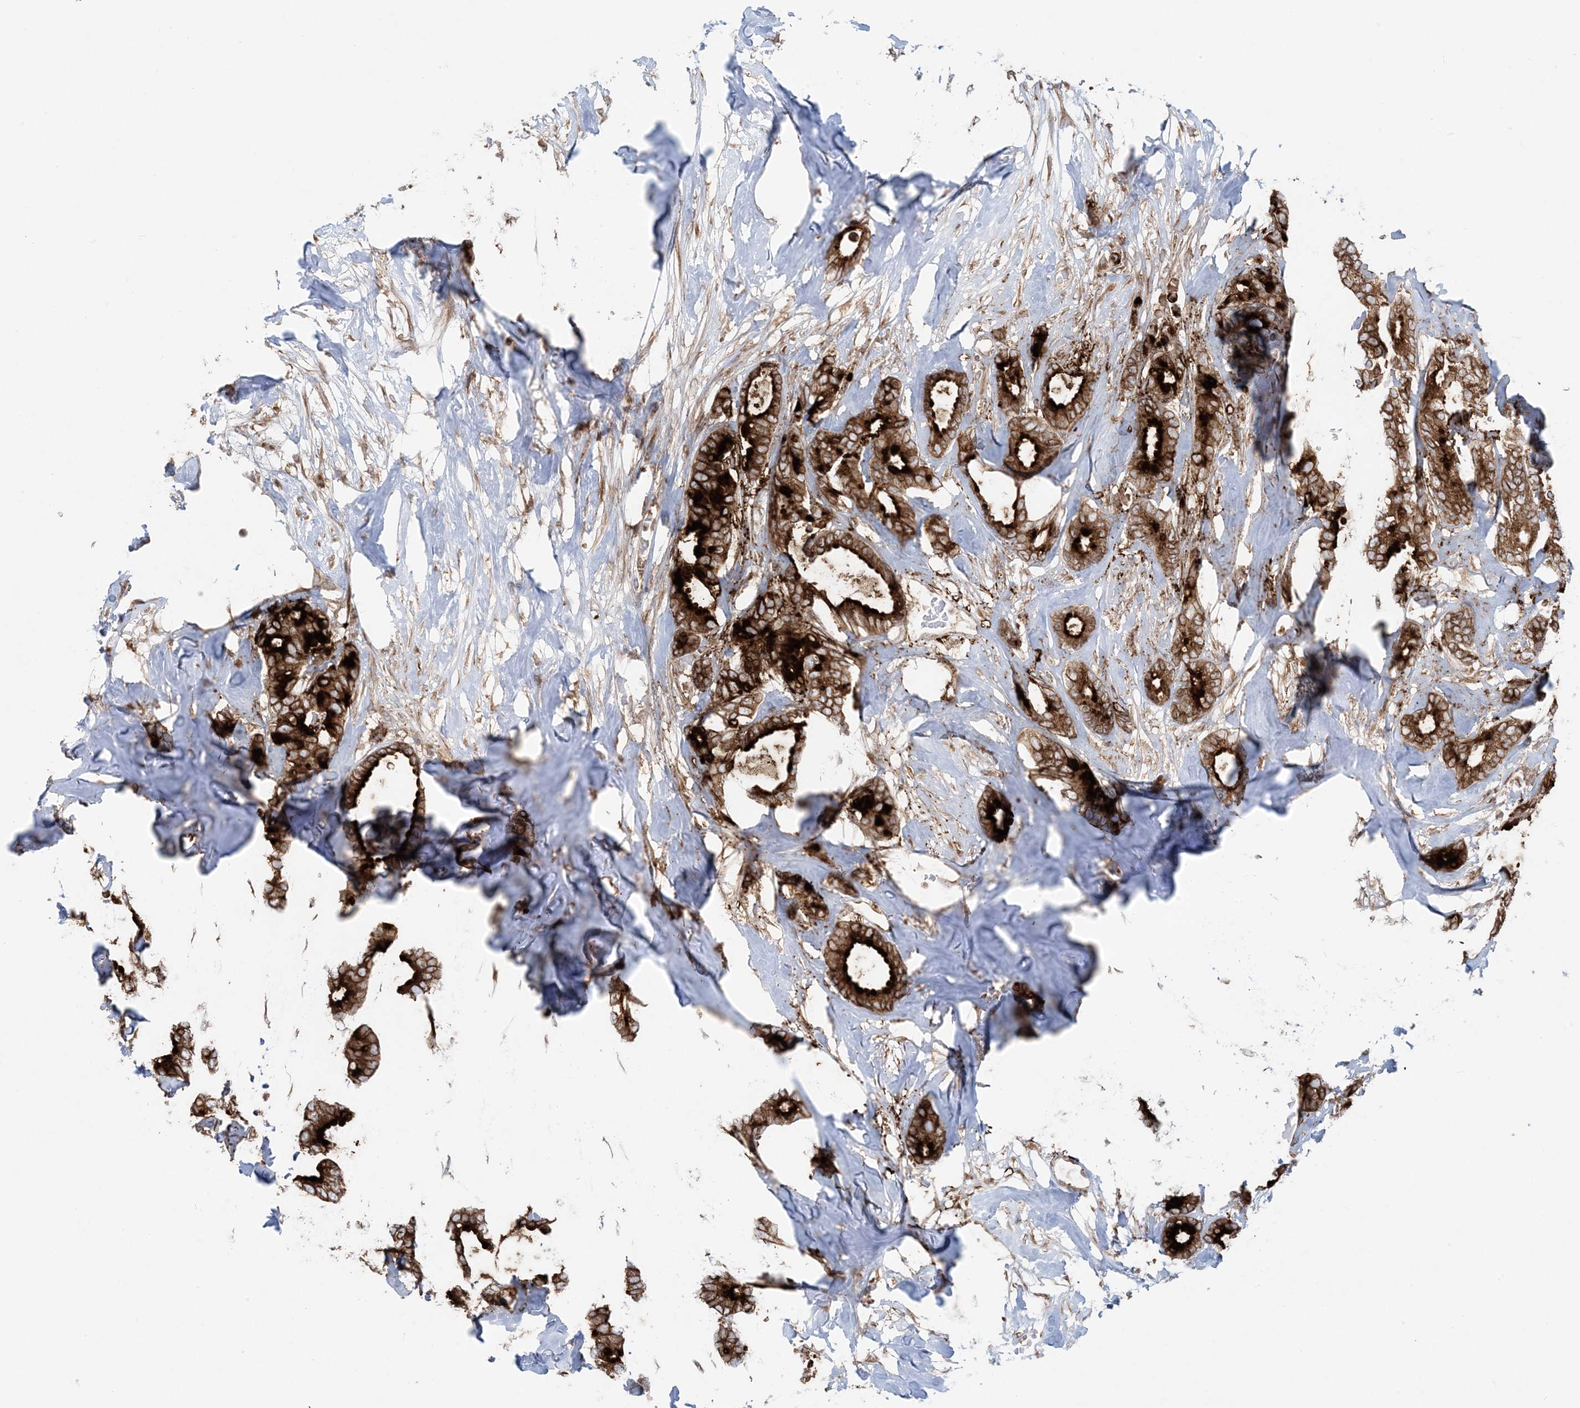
{"staining": {"intensity": "strong", "quantity": ">75%", "location": "cytoplasmic/membranous"}, "tissue": "breast cancer", "cell_type": "Tumor cells", "image_type": "cancer", "snomed": [{"axis": "morphology", "description": "Duct carcinoma"}, {"axis": "topography", "description": "Breast"}], "caption": "DAB immunohistochemical staining of breast invasive ductal carcinoma reveals strong cytoplasmic/membranous protein expression in approximately >75% of tumor cells.", "gene": "UBXN4", "patient": {"sex": "female", "age": 87}}